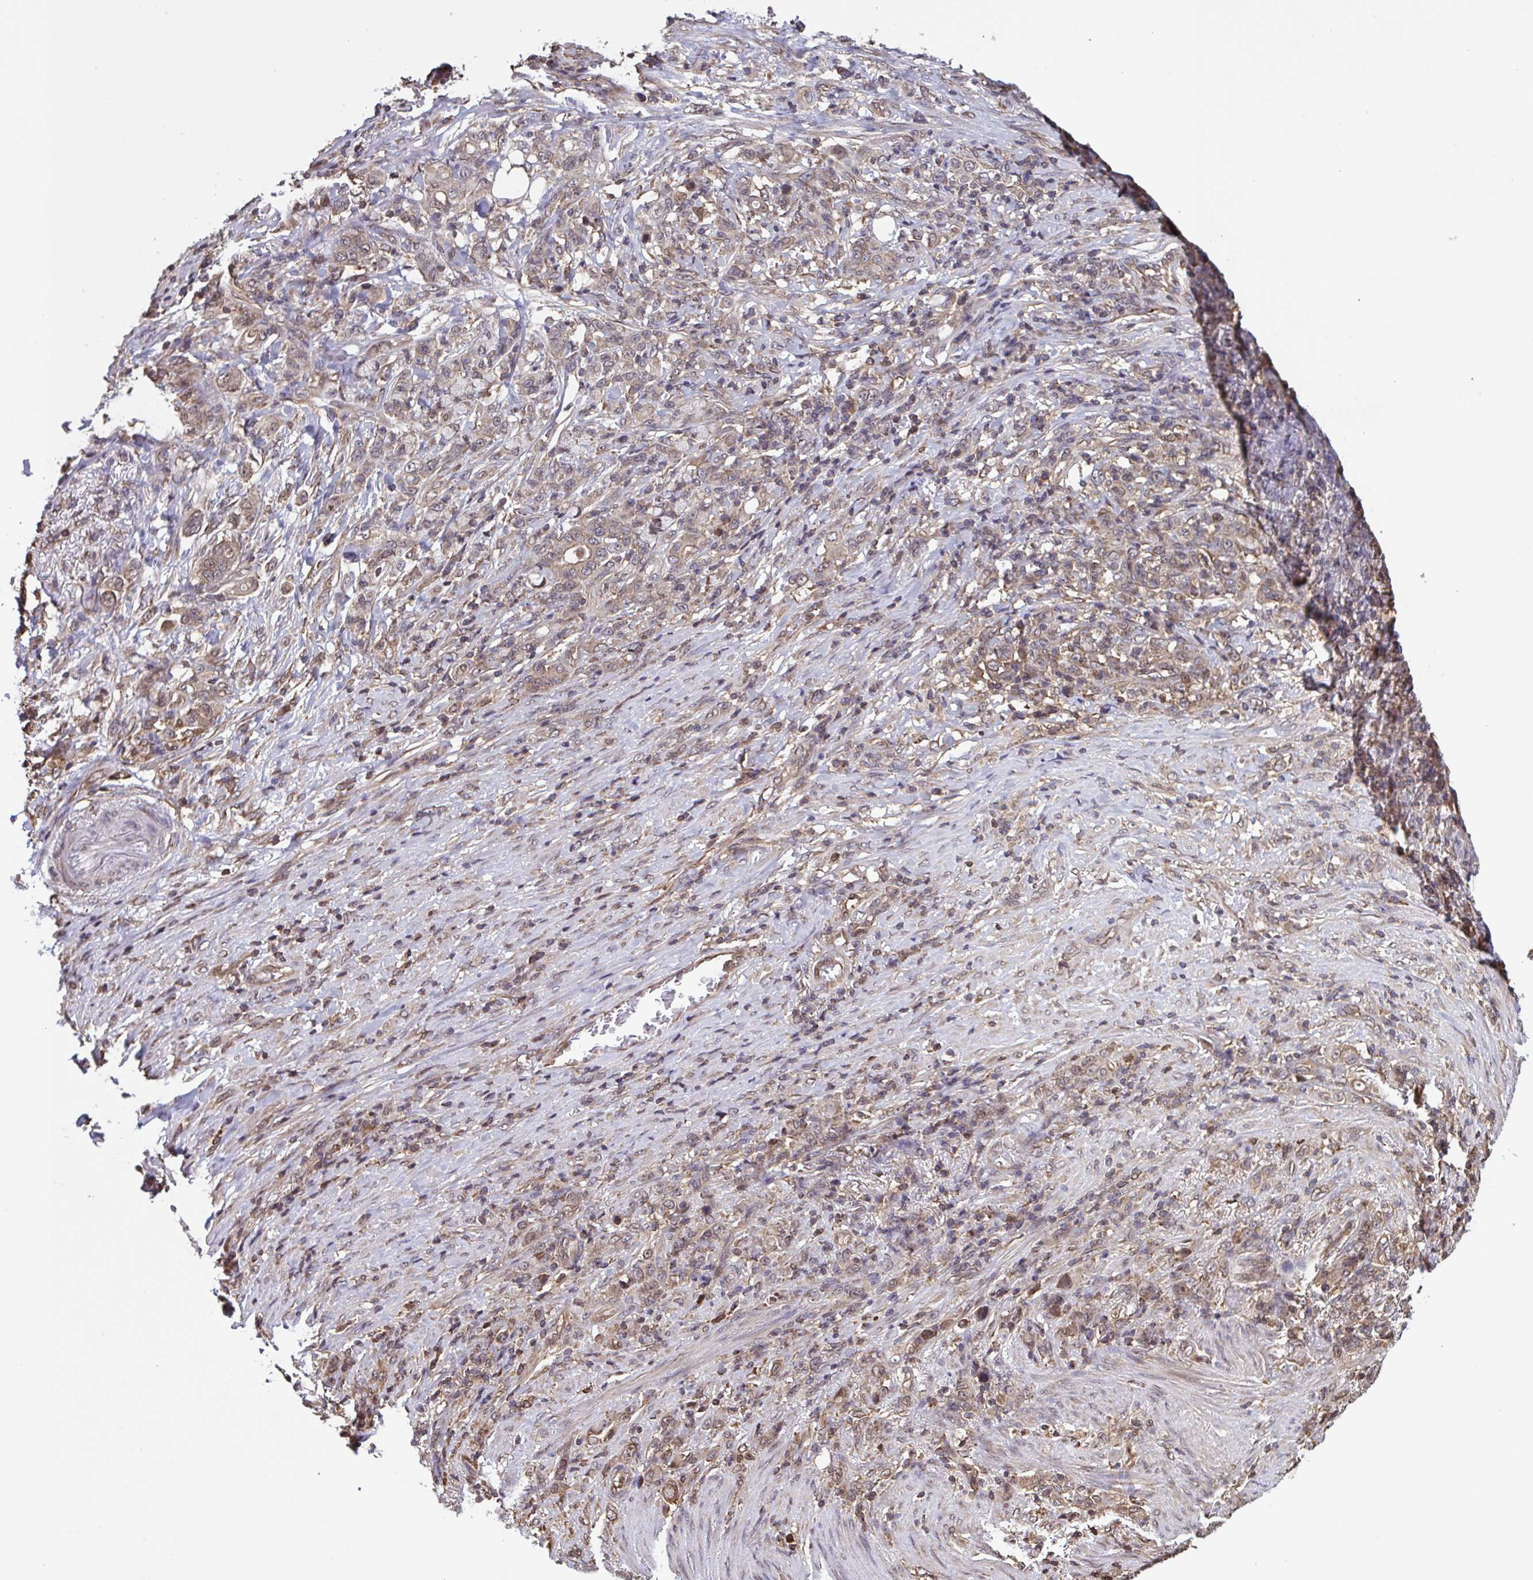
{"staining": {"intensity": "weak", "quantity": ">75%", "location": "cytoplasmic/membranous"}, "tissue": "stomach cancer", "cell_type": "Tumor cells", "image_type": "cancer", "snomed": [{"axis": "morphology", "description": "Adenocarcinoma, NOS"}, {"axis": "topography", "description": "Stomach"}], "caption": "The photomicrograph demonstrates immunohistochemical staining of adenocarcinoma (stomach). There is weak cytoplasmic/membranous positivity is present in approximately >75% of tumor cells.", "gene": "SEC63", "patient": {"sex": "female", "age": 79}}